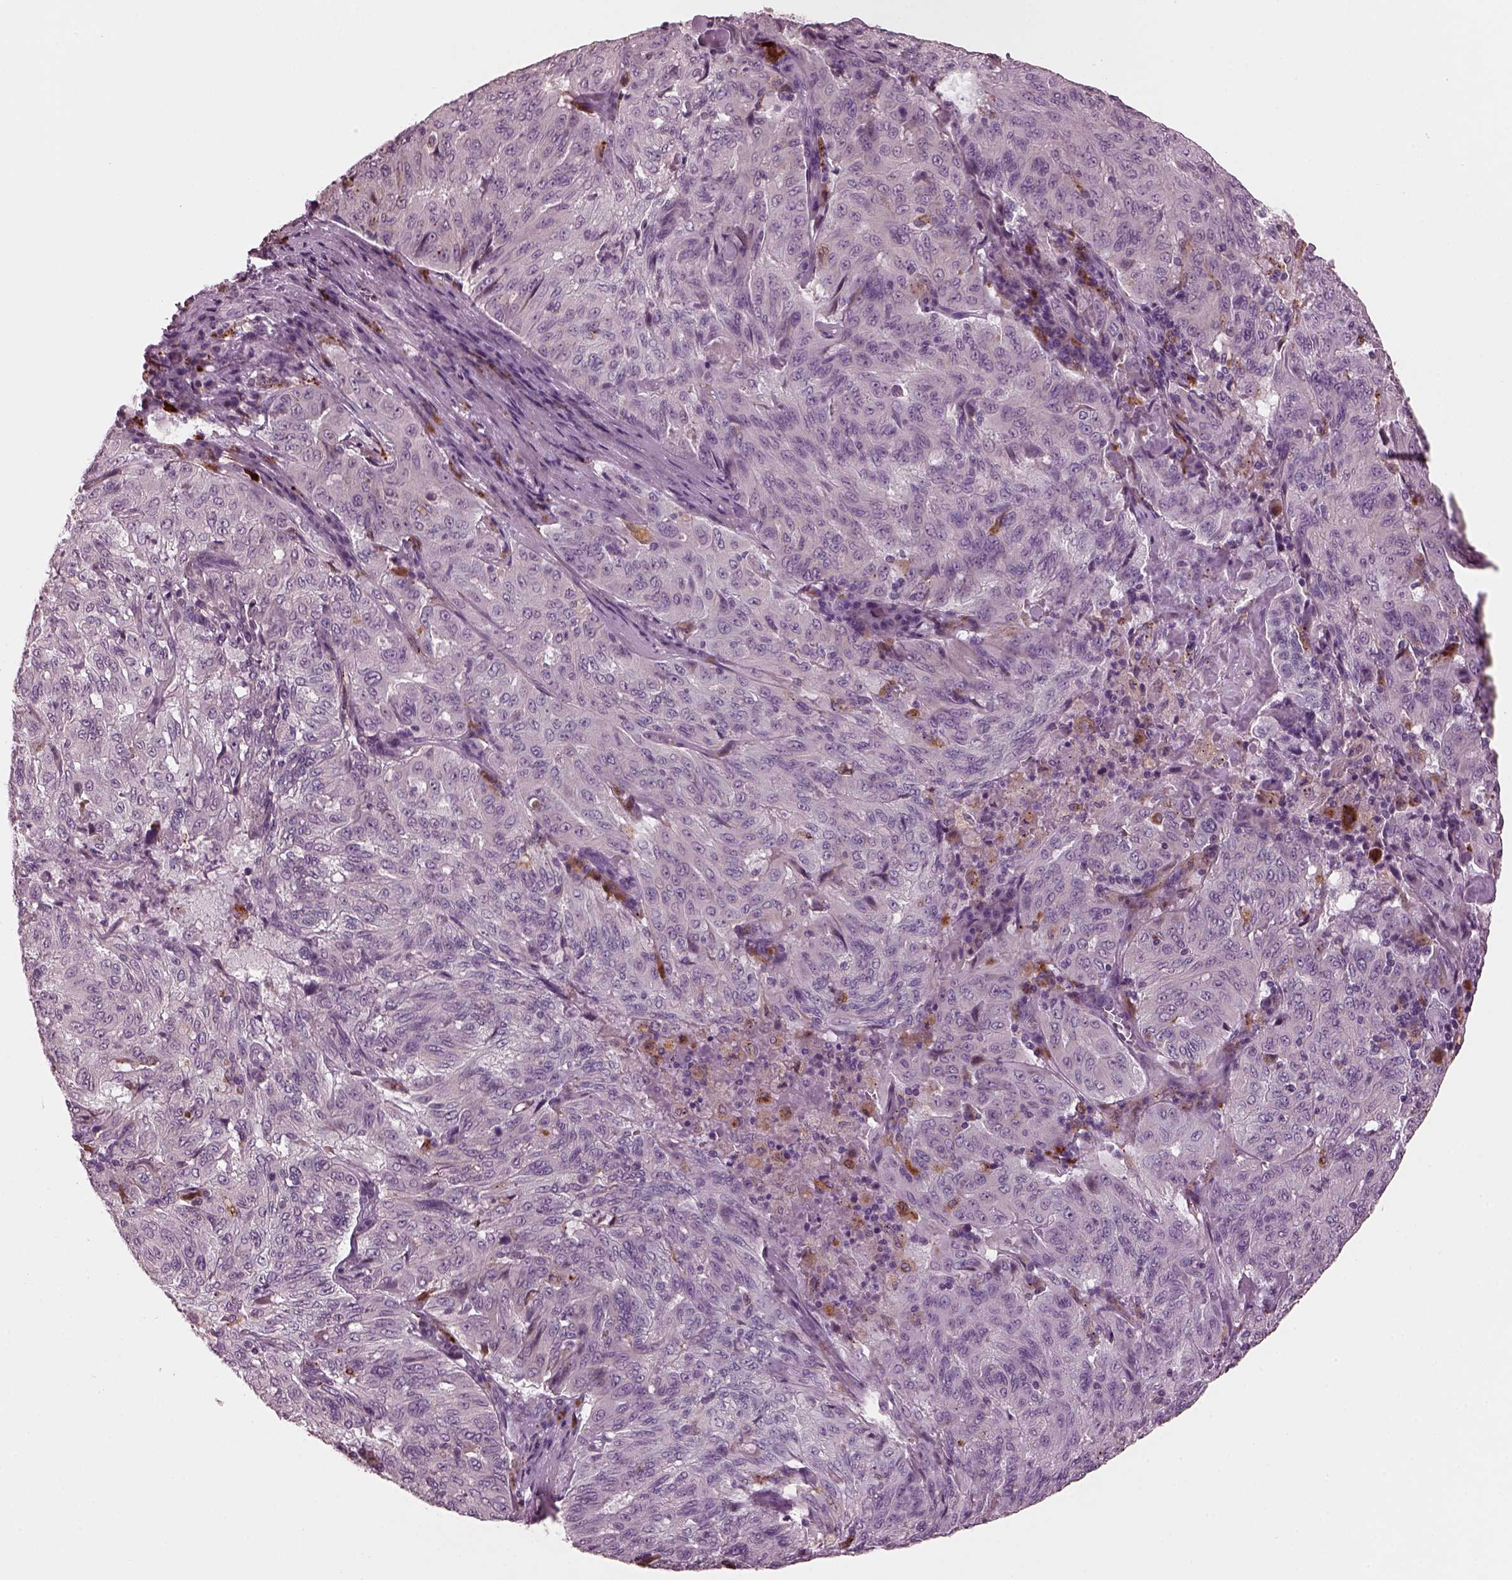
{"staining": {"intensity": "negative", "quantity": "none", "location": "none"}, "tissue": "pancreatic cancer", "cell_type": "Tumor cells", "image_type": "cancer", "snomed": [{"axis": "morphology", "description": "Adenocarcinoma, NOS"}, {"axis": "topography", "description": "Pancreas"}], "caption": "Adenocarcinoma (pancreatic) was stained to show a protein in brown. There is no significant staining in tumor cells. The staining was performed using DAB (3,3'-diaminobenzidine) to visualize the protein expression in brown, while the nuclei were stained in blue with hematoxylin (Magnification: 20x).", "gene": "SLAMF8", "patient": {"sex": "male", "age": 63}}